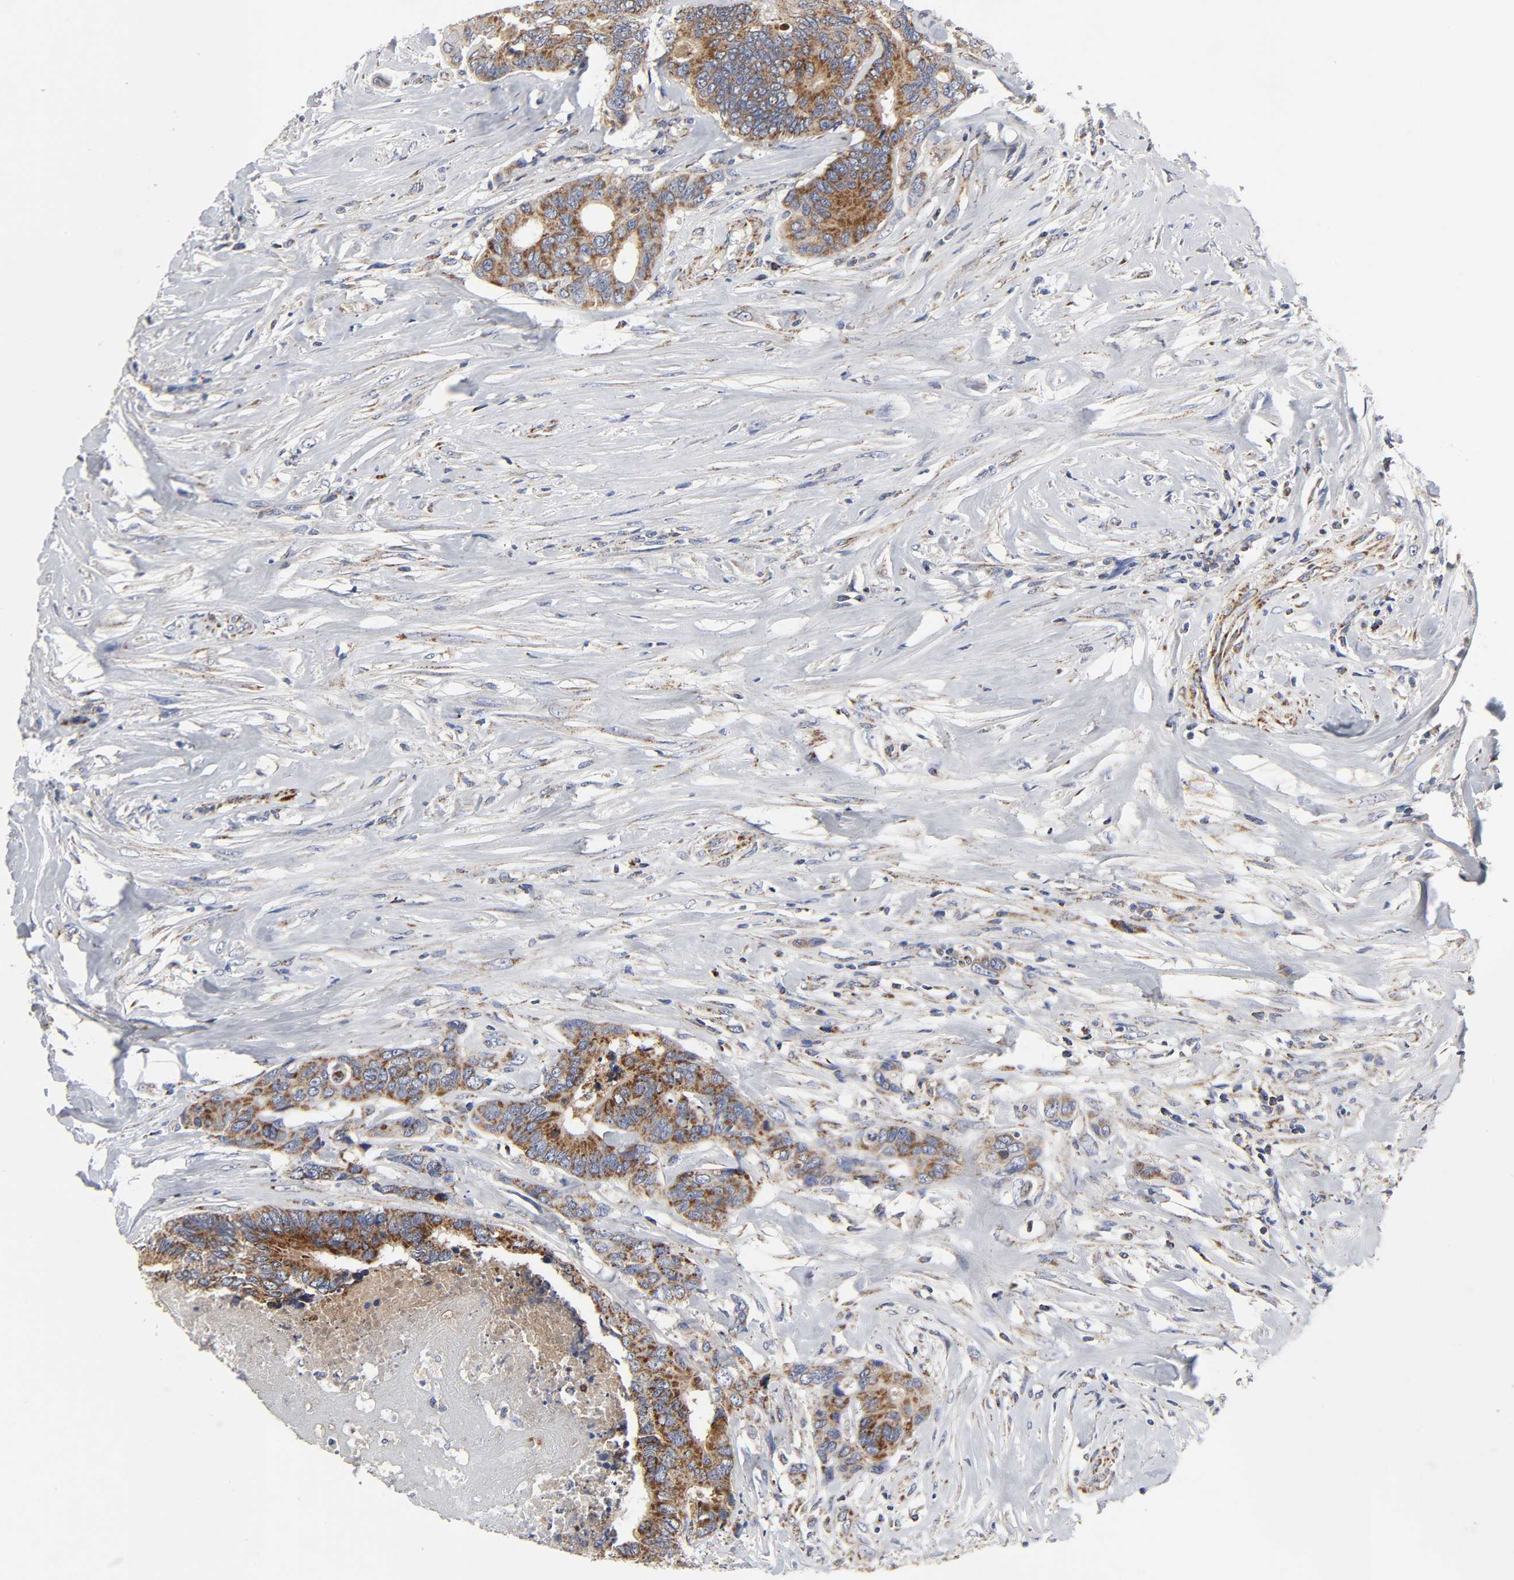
{"staining": {"intensity": "strong", "quantity": ">75%", "location": "cytoplasmic/membranous"}, "tissue": "colorectal cancer", "cell_type": "Tumor cells", "image_type": "cancer", "snomed": [{"axis": "morphology", "description": "Adenocarcinoma, NOS"}, {"axis": "topography", "description": "Rectum"}], "caption": "This image displays IHC staining of human colorectal adenocarcinoma, with high strong cytoplasmic/membranous staining in approximately >75% of tumor cells.", "gene": "AOPEP", "patient": {"sex": "male", "age": 55}}